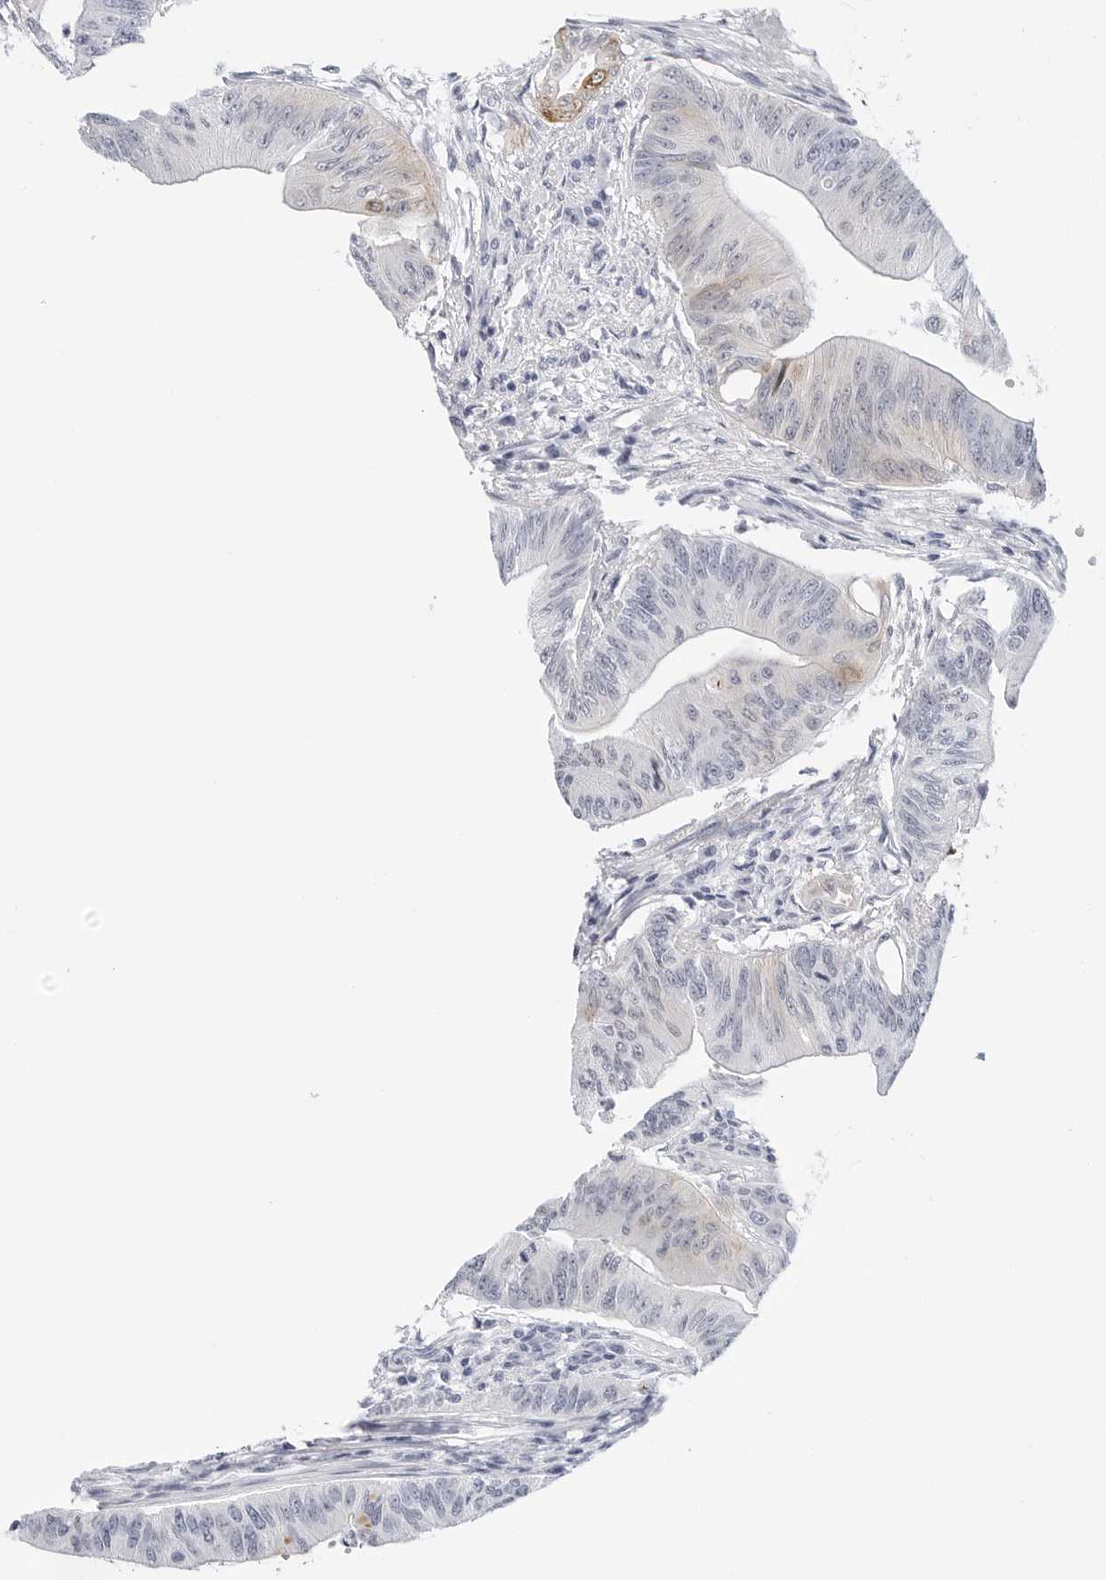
{"staining": {"intensity": "weak", "quantity": "<25%", "location": "cytoplasmic/membranous"}, "tissue": "colorectal cancer", "cell_type": "Tumor cells", "image_type": "cancer", "snomed": [{"axis": "morphology", "description": "Adenoma, NOS"}, {"axis": "morphology", "description": "Adenocarcinoma, NOS"}, {"axis": "topography", "description": "Colon"}], "caption": "Tumor cells show no significant protein positivity in colorectal cancer.", "gene": "SLC19A1", "patient": {"sex": "male", "age": 79}}